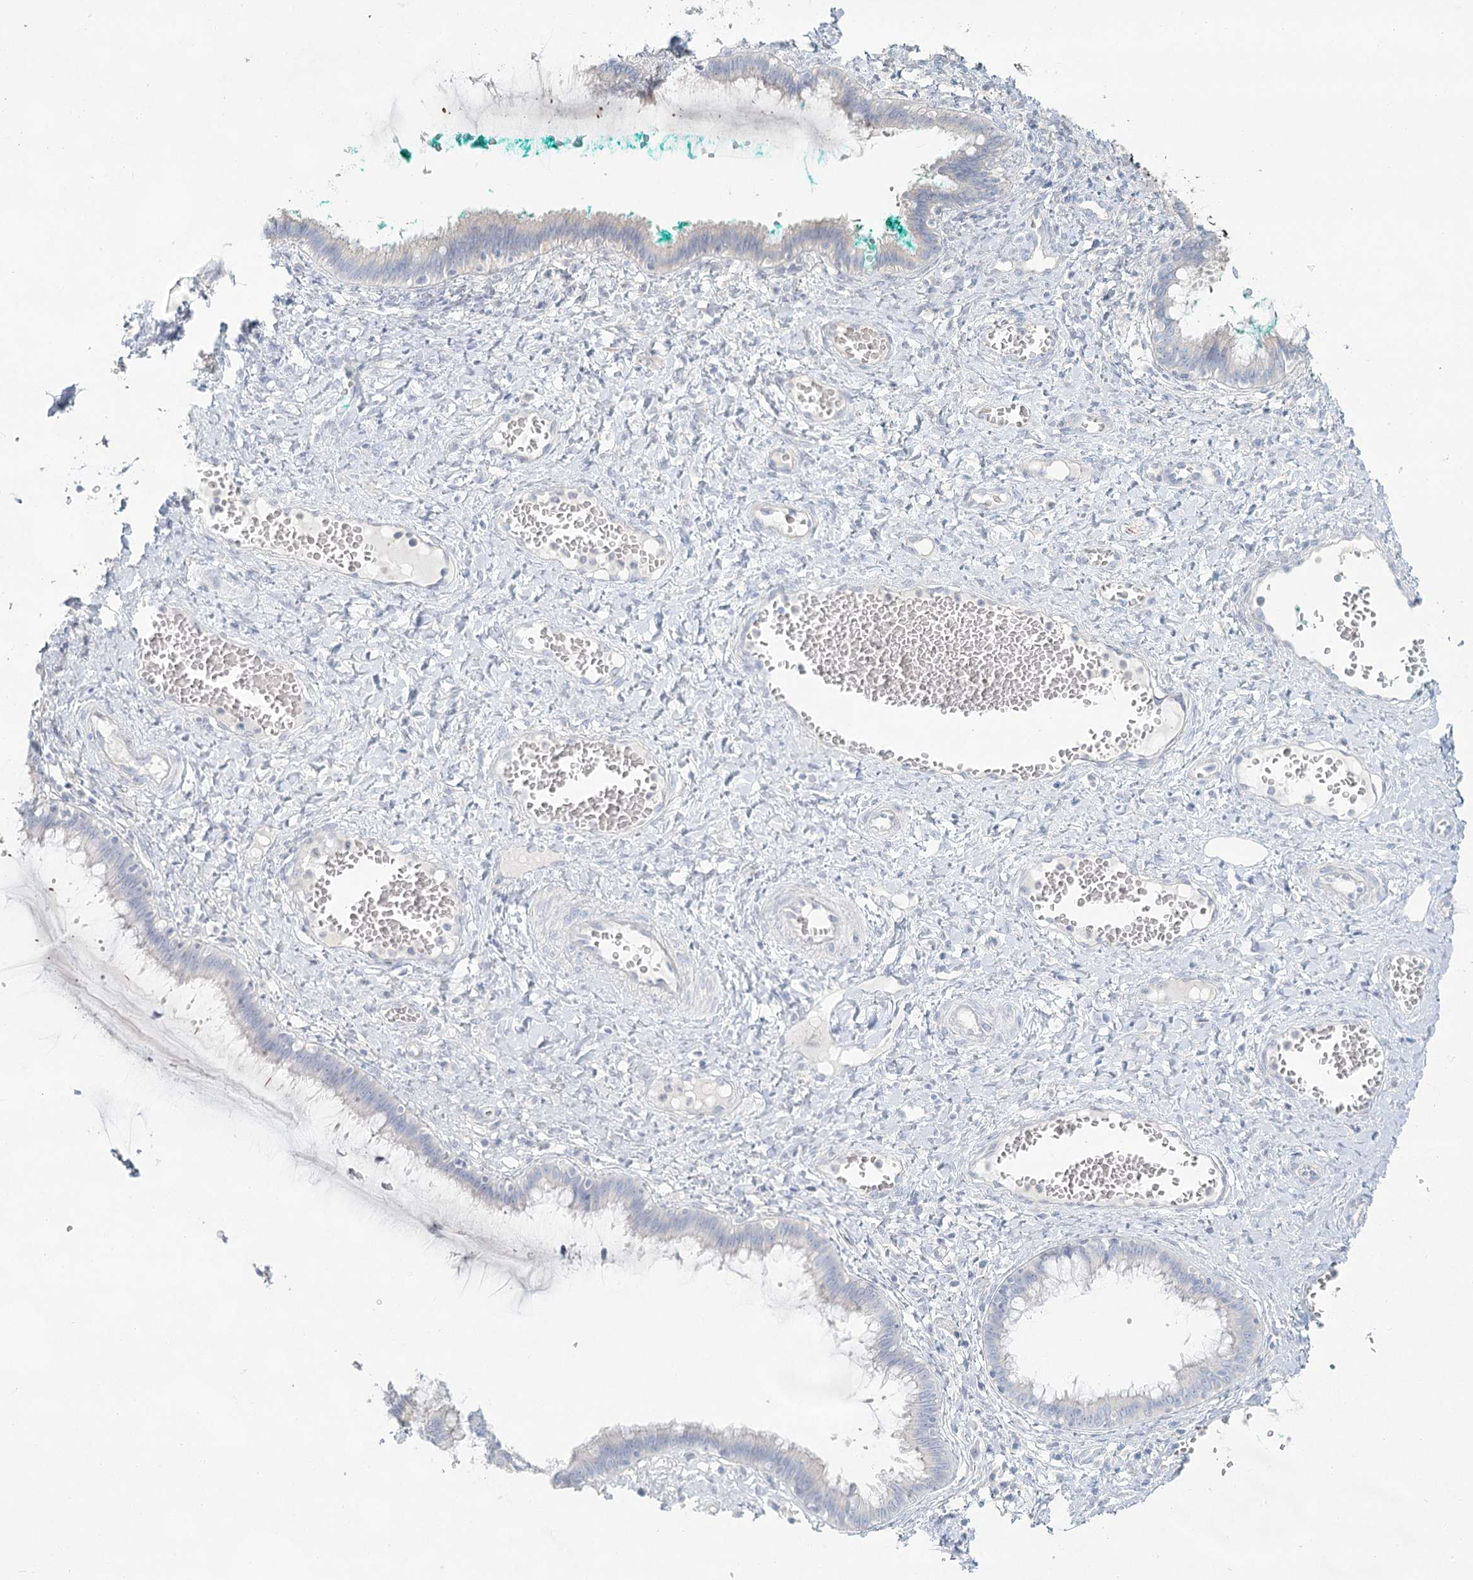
{"staining": {"intensity": "negative", "quantity": "none", "location": "none"}, "tissue": "cervix", "cell_type": "Glandular cells", "image_type": "normal", "snomed": [{"axis": "morphology", "description": "Normal tissue, NOS"}, {"axis": "morphology", "description": "Adenocarcinoma, NOS"}, {"axis": "topography", "description": "Cervix"}], "caption": "Histopathology image shows no protein positivity in glandular cells of normal cervix. Nuclei are stained in blue.", "gene": "LRP2BP", "patient": {"sex": "female", "age": 29}}